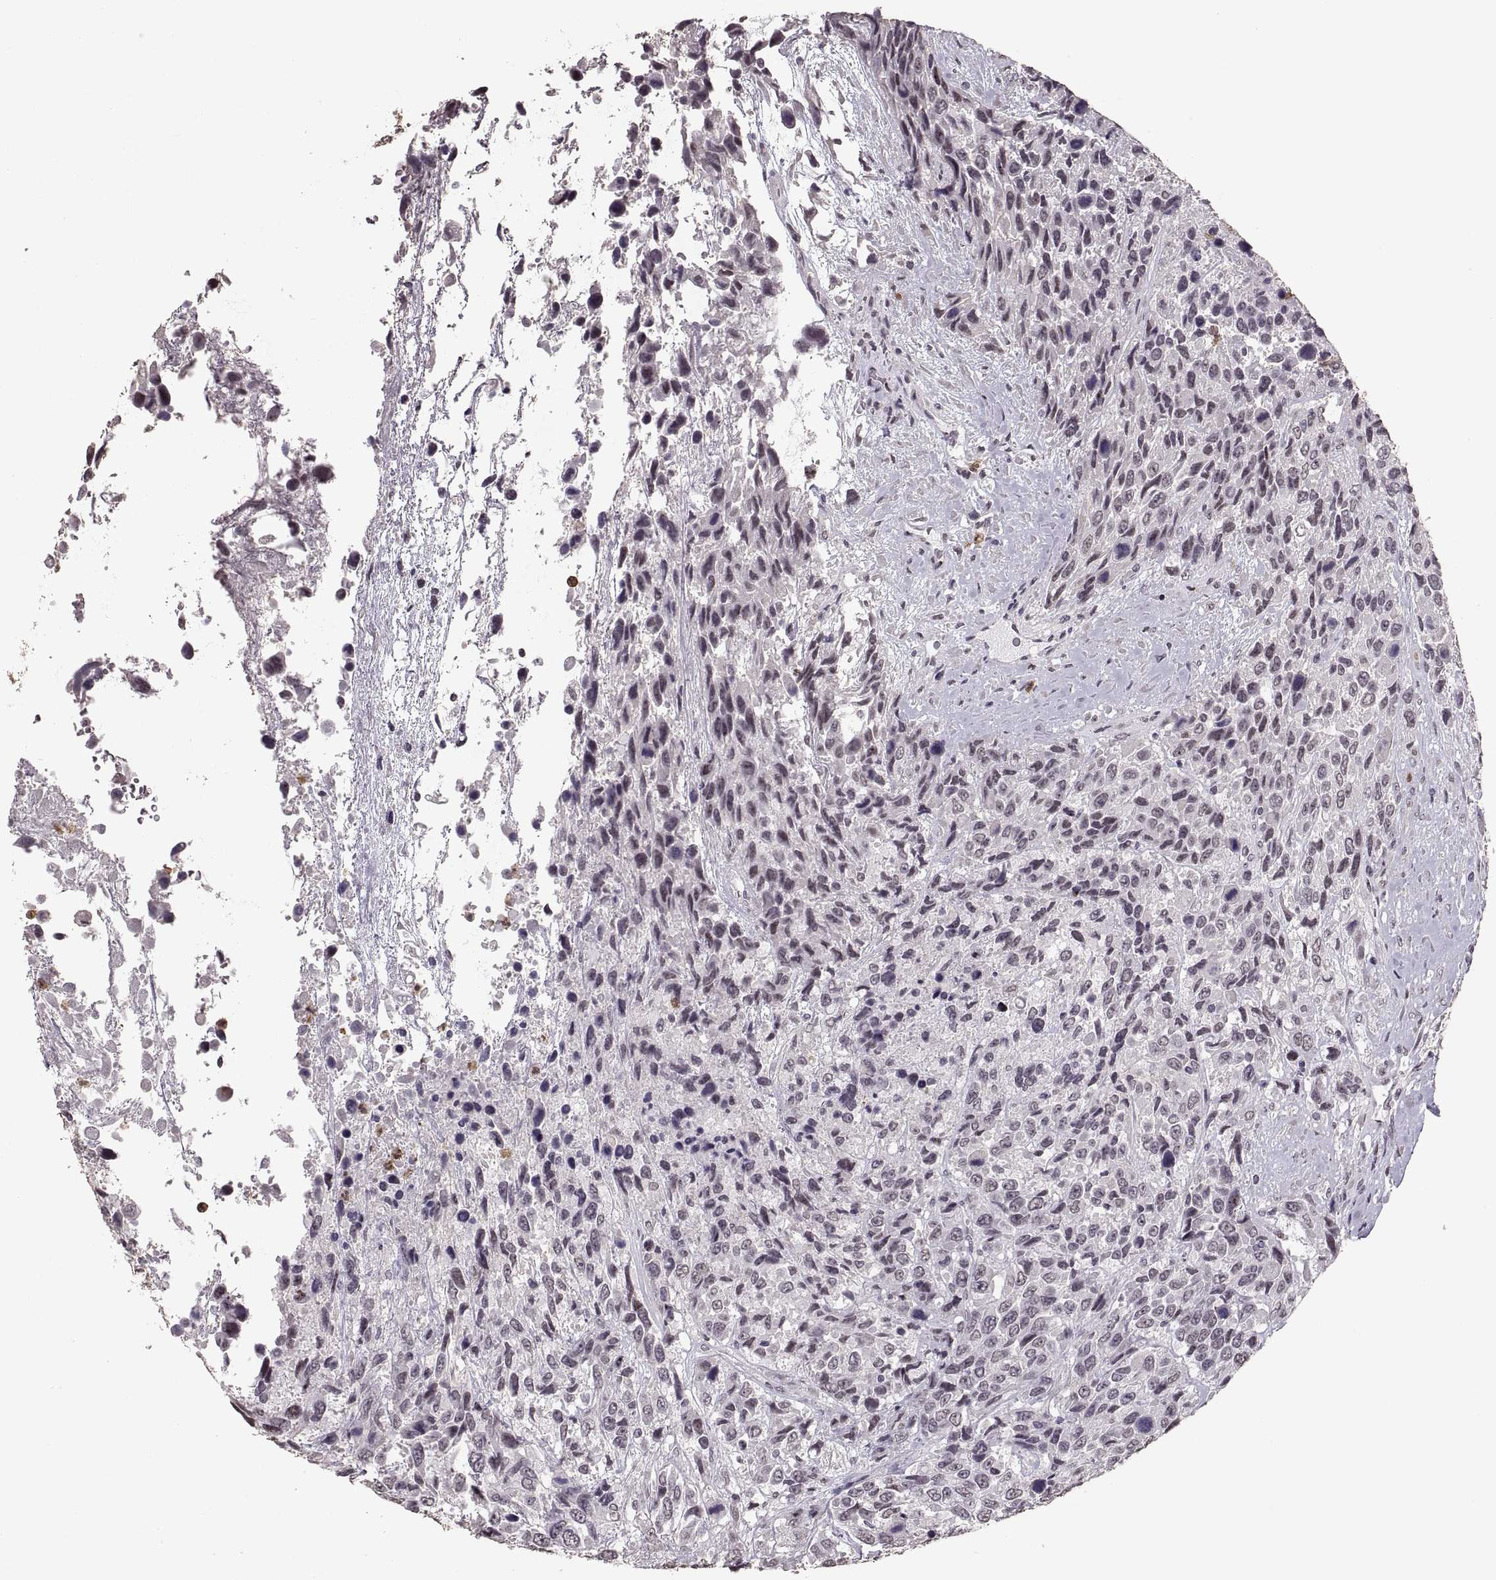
{"staining": {"intensity": "negative", "quantity": "none", "location": "none"}, "tissue": "urothelial cancer", "cell_type": "Tumor cells", "image_type": "cancer", "snomed": [{"axis": "morphology", "description": "Urothelial carcinoma, High grade"}, {"axis": "topography", "description": "Urinary bladder"}], "caption": "Urothelial cancer was stained to show a protein in brown. There is no significant staining in tumor cells. (DAB (3,3'-diaminobenzidine) IHC, high magnification).", "gene": "PALS1", "patient": {"sex": "female", "age": 70}}